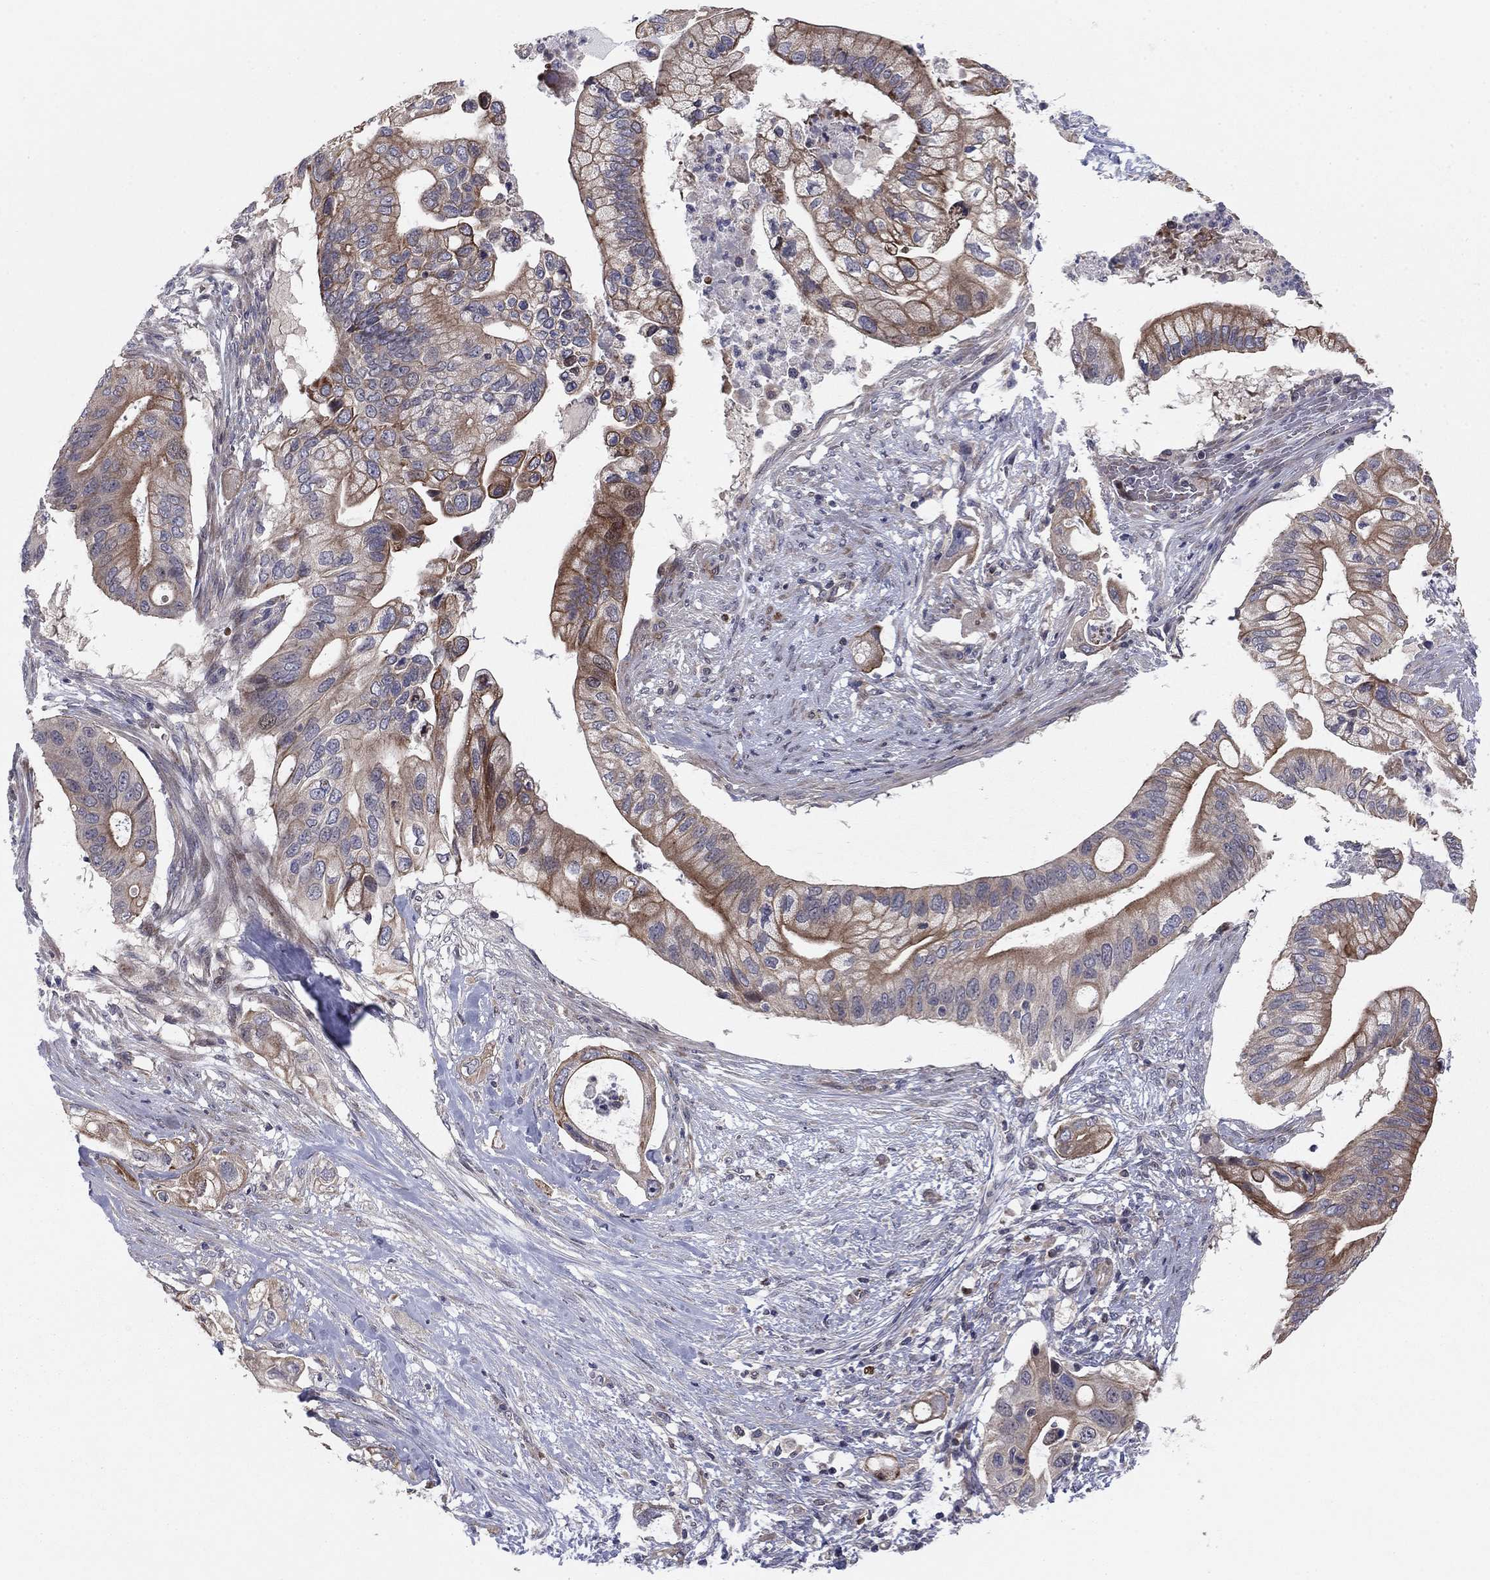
{"staining": {"intensity": "moderate", "quantity": "25%-75%", "location": "cytoplasmic/membranous"}, "tissue": "pancreatic cancer", "cell_type": "Tumor cells", "image_type": "cancer", "snomed": [{"axis": "morphology", "description": "Adenocarcinoma, NOS"}, {"axis": "topography", "description": "Pancreas"}], "caption": "Human pancreatic cancer stained for a protein (brown) reveals moderate cytoplasmic/membranous positive expression in approximately 25%-75% of tumor cells.", "gene": "BCL11A", "patient": {"sex": "female", "age": 72}}